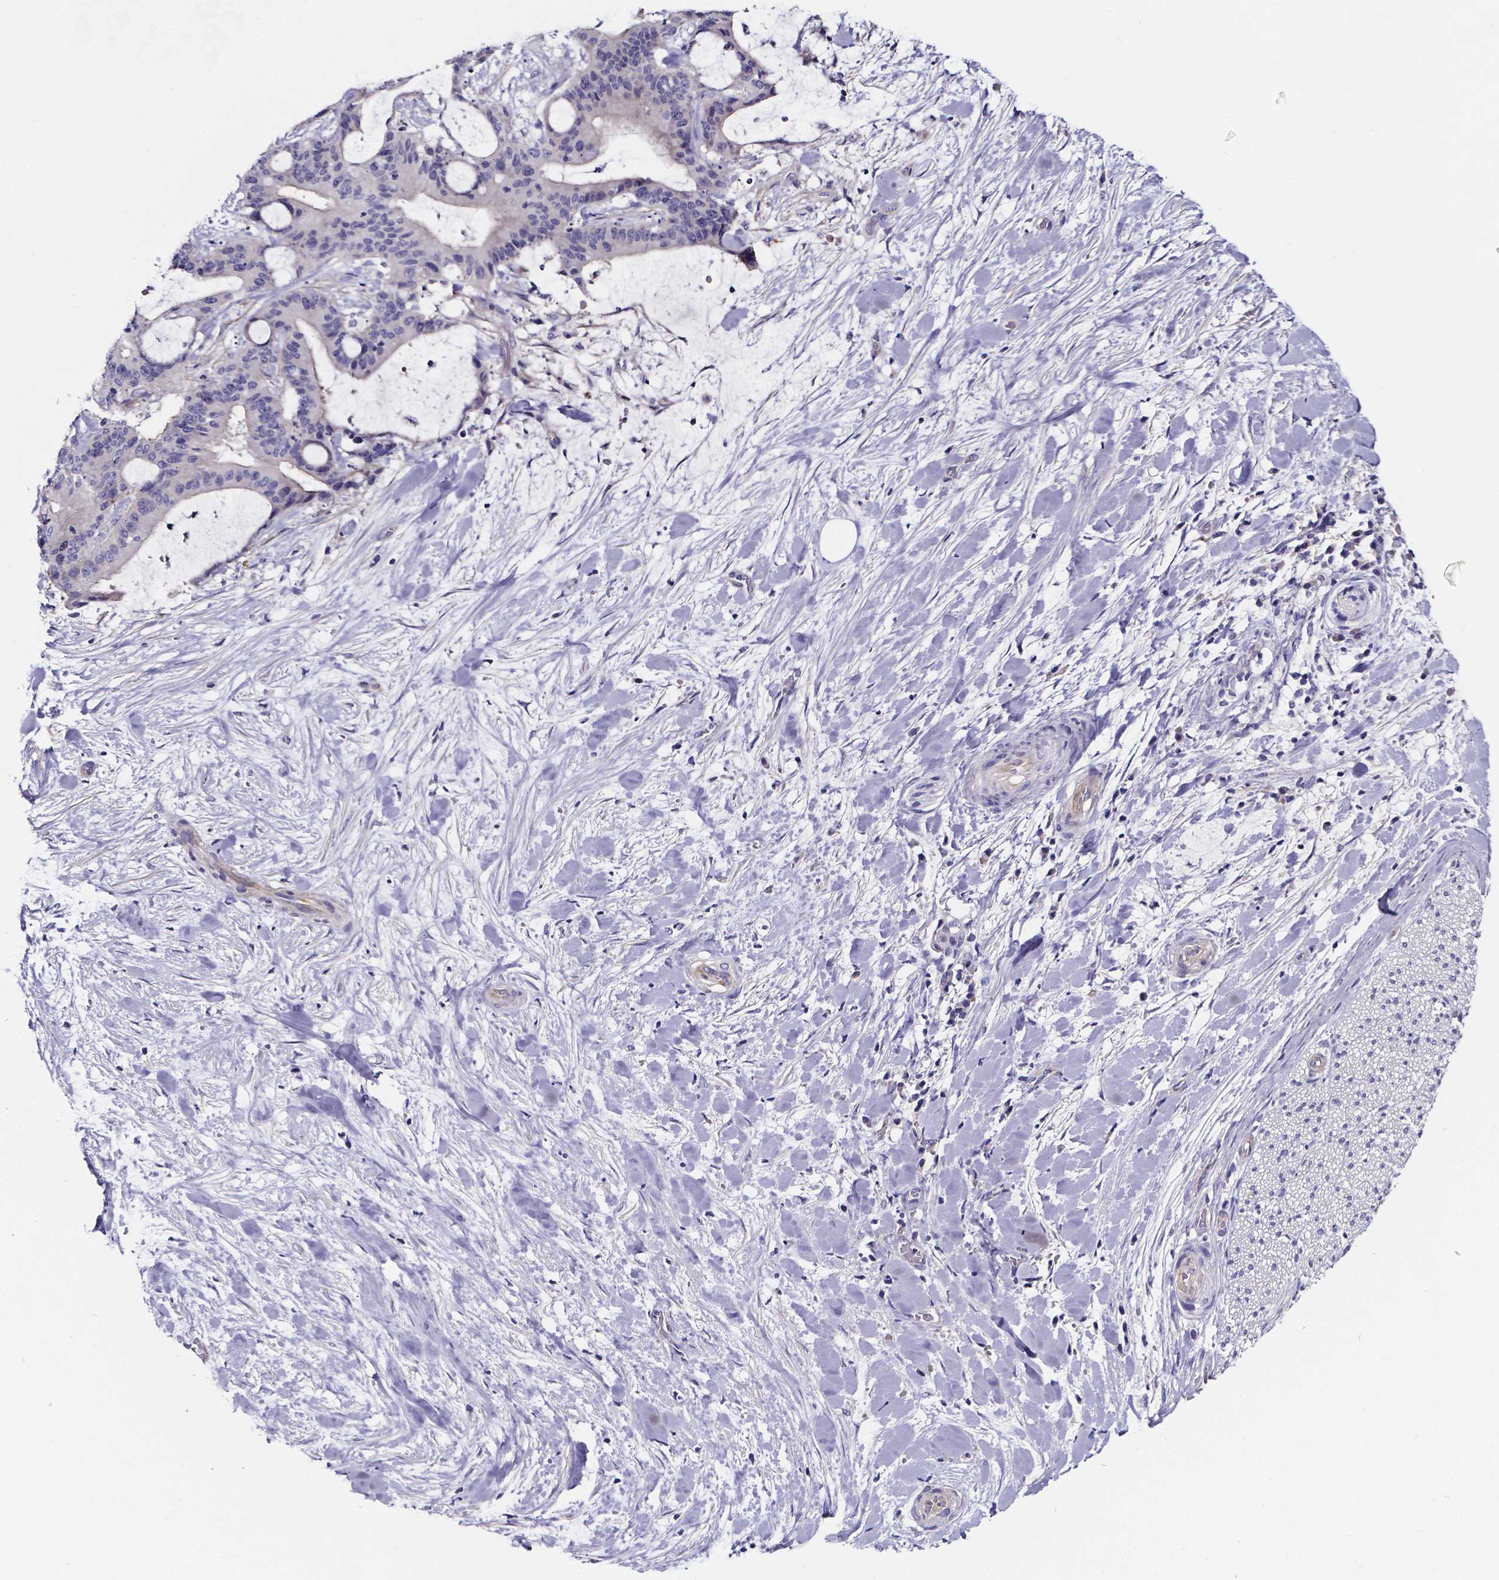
{"staining": {"intensity": "negative", "quantity": "none", "location": "none"}, "tissue": "liver cancer", "cell_type": "Tumor cells", "image_type": "cancer", "snomed": [{"axis": "morphology", "description": "Cholangiocarcinoma"}, {"axis": "topography", "description": "Liver"}], "caption": "A high-resolution photomicrograph shows immunohistochemistry staining of liver cancer (cholangiocarcinoma), which exhibits no significant expression in tumor cells.", "gene": "CACNG8", "patient": {"sex": "female", "age": 73}}